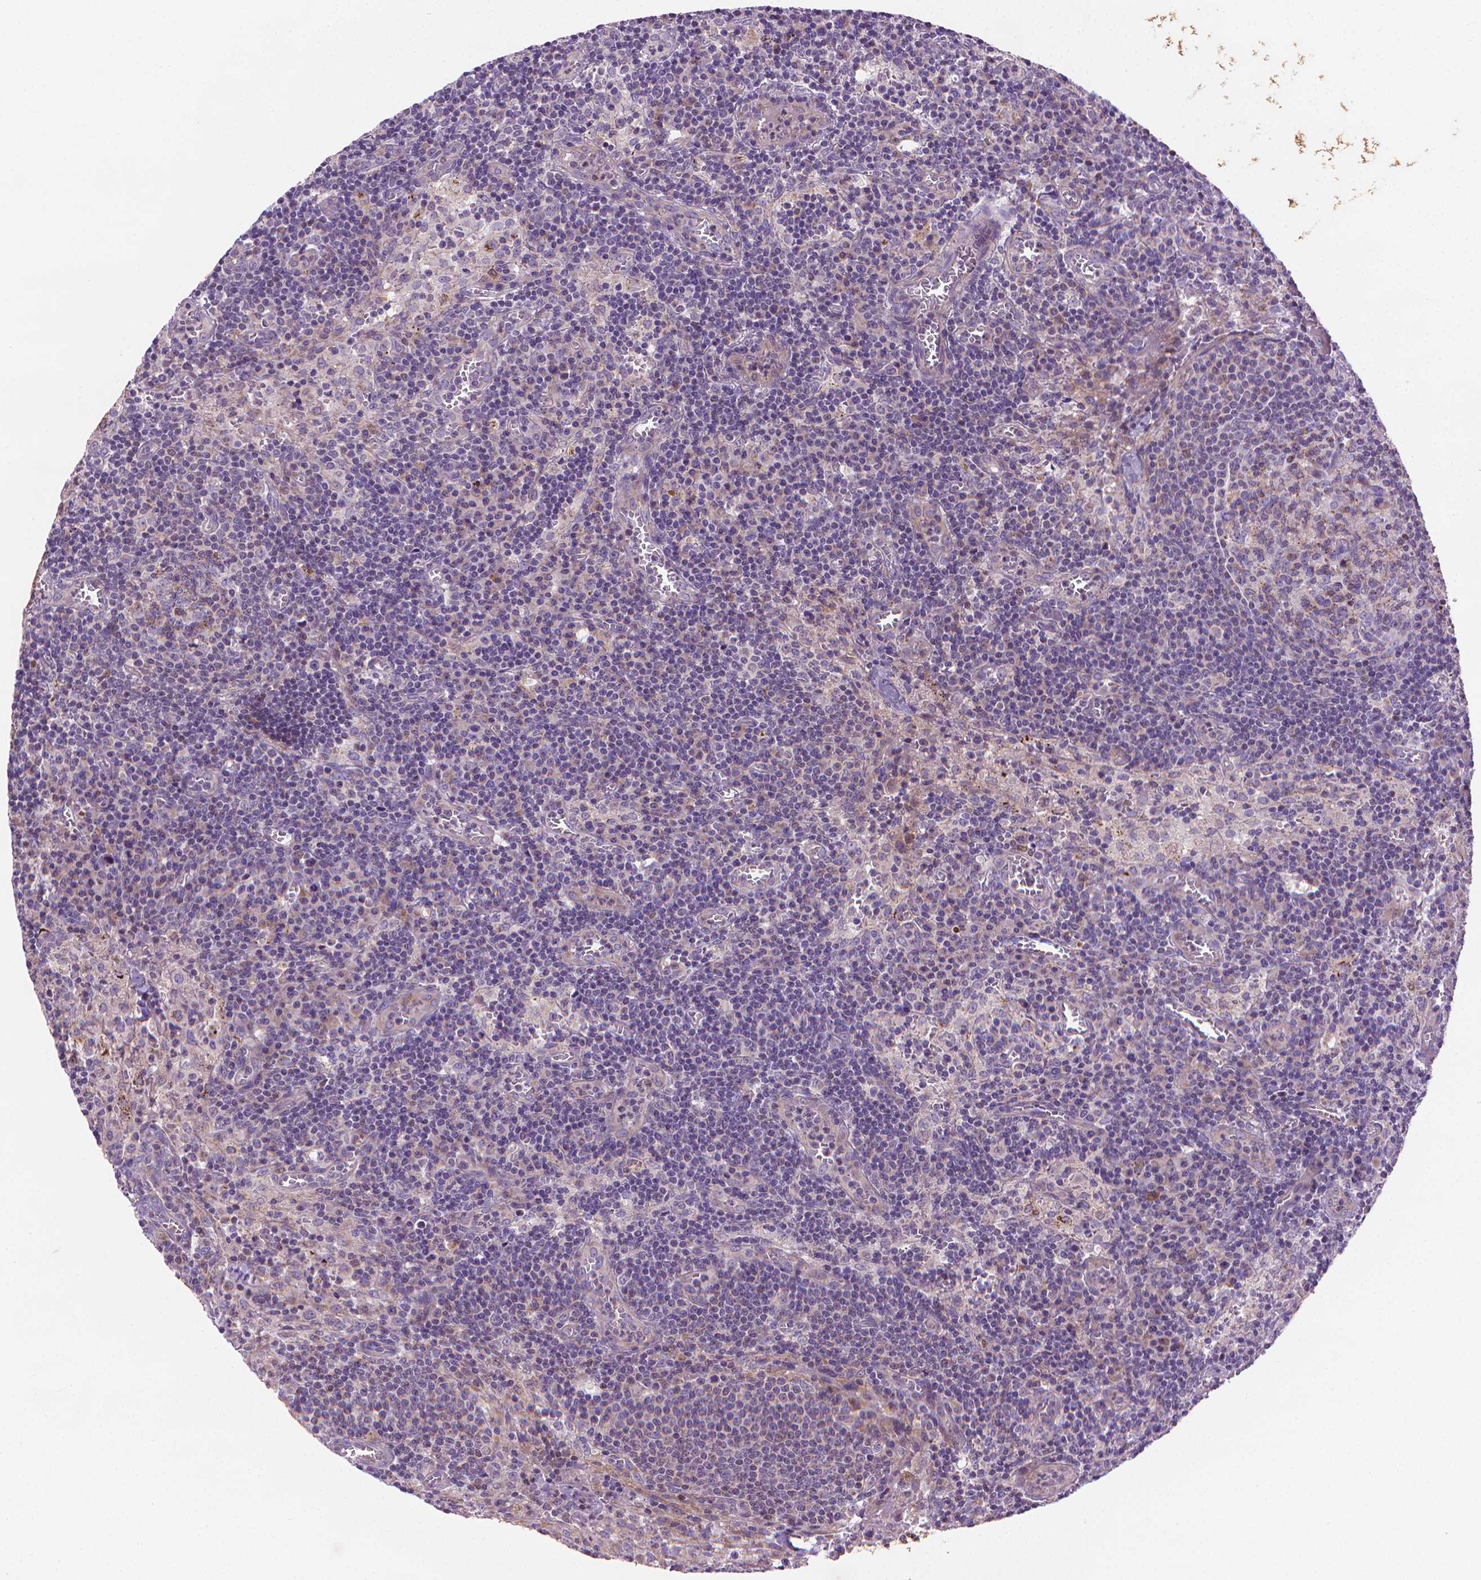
{"staining": {"intensity": "negative", "quantity": "none", "location": "none"}, "tissue": "lymph node", "cell_type": "Non-germinal center cells", "image_type": "normal", "snomed": [{"axis": "morphology", "description": "Normal tissue, NOS"}, {"axis": "topography", "description": "Lymph node"}], "caption": "This is a micrograph of IHC staining of unremarkable lymph node, which shows no staining in non-germinal center cells.", "gene": "SLC51B", "patient": {"sex": "male", "age": 62}}